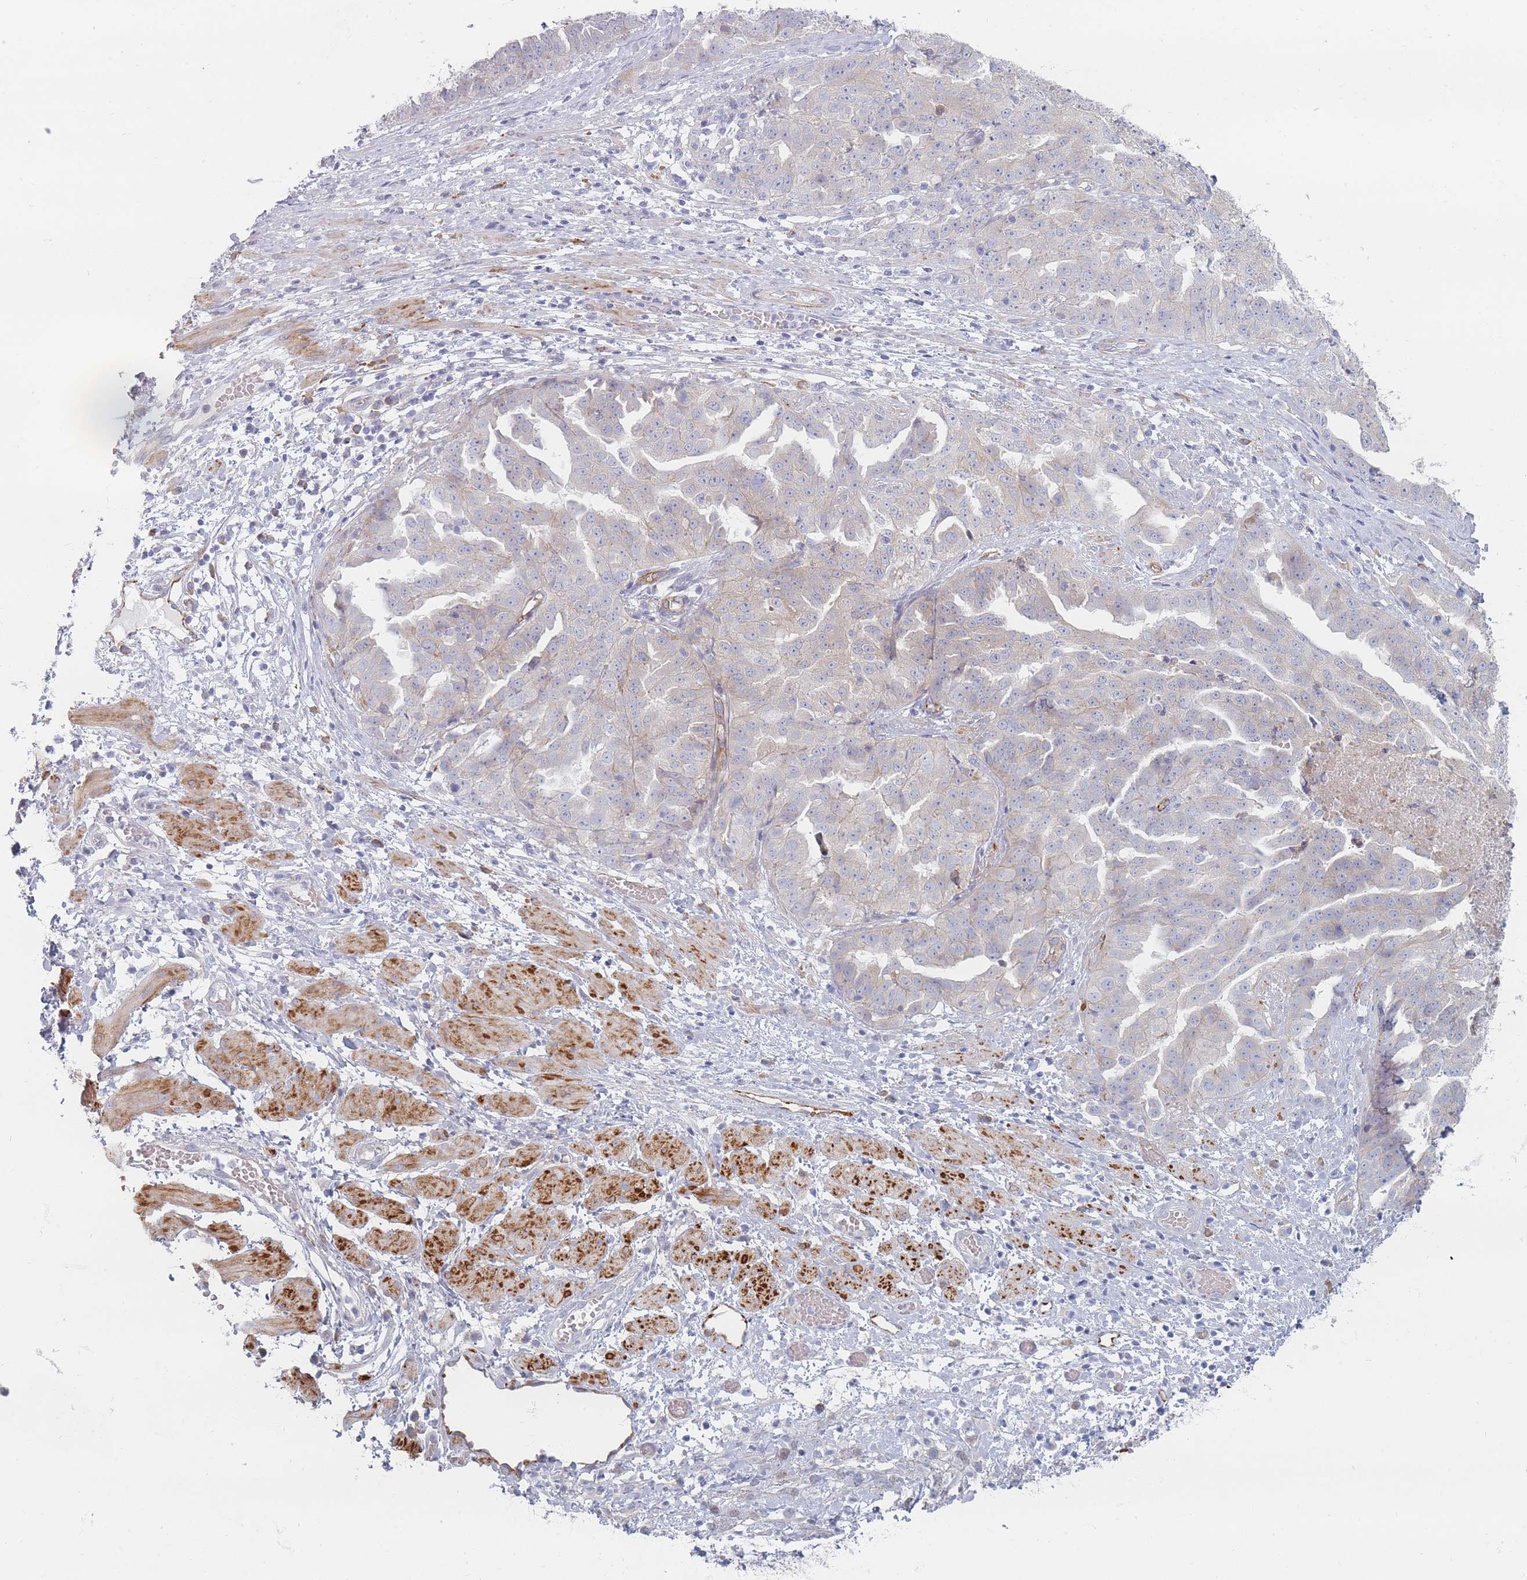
{"staining": {"intensity": "negative", "quantity": "none", "location": "none"}, "tissue": "ovarian cancer", "cell_type": "Tumor cells", "image_type": "cancer", "snomed": [{"axis": "morphology", "description": "Cystadenocarcinoma, serous, NOS"}, {"axis": "topography", "description": "Ovary"}], "caption": "The immunohistochemistry histopathology image has no significant staining in tumor cells of ovarian cancer (serous cystadenocarcinoma) tissue.", "gene": "ERBIN", "patient": {"sex": "female", "age": 58}}